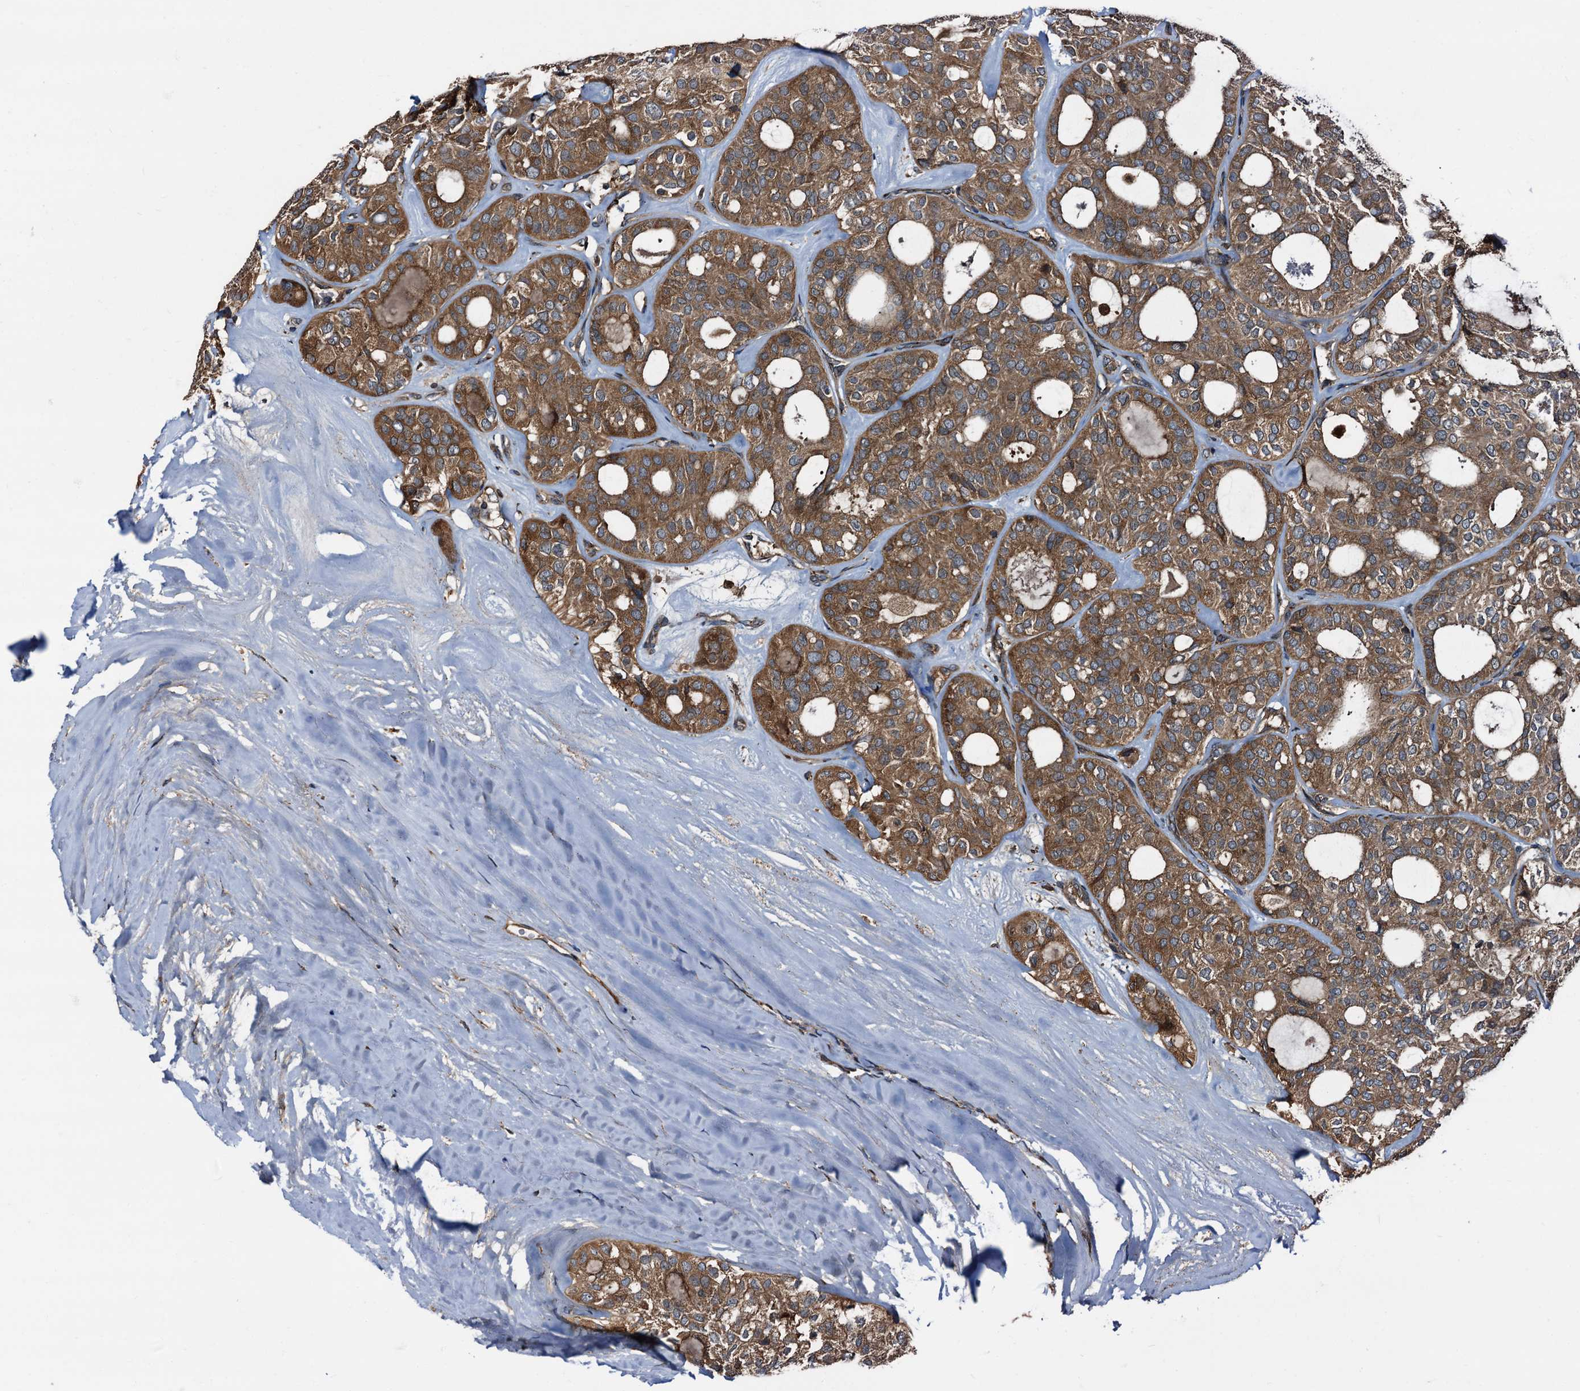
{"staining": {"intensity": "moderate", "quantity": ">75%", "location": "cytoplasmic/membranous"}, "tissue": "thyroid cancer", "cell_type": "Tumor cells", "image_type": "cancer", "snomed": [{"axis": "morphology", "description": "Follicular adenoma carcinoma, NOS"}, {"axis": "topography", "description": "Thyroid gland"}], "caption": "Immunohistochemical staining of human follicular adenoma carcinoma (thyroid) demonstrates medium levels of moderate cytoplasmic/membranous expression in approximately >75% of tumor cells.", "gene": "PEX5", "patient": {"sex": "male", "age": 75}}